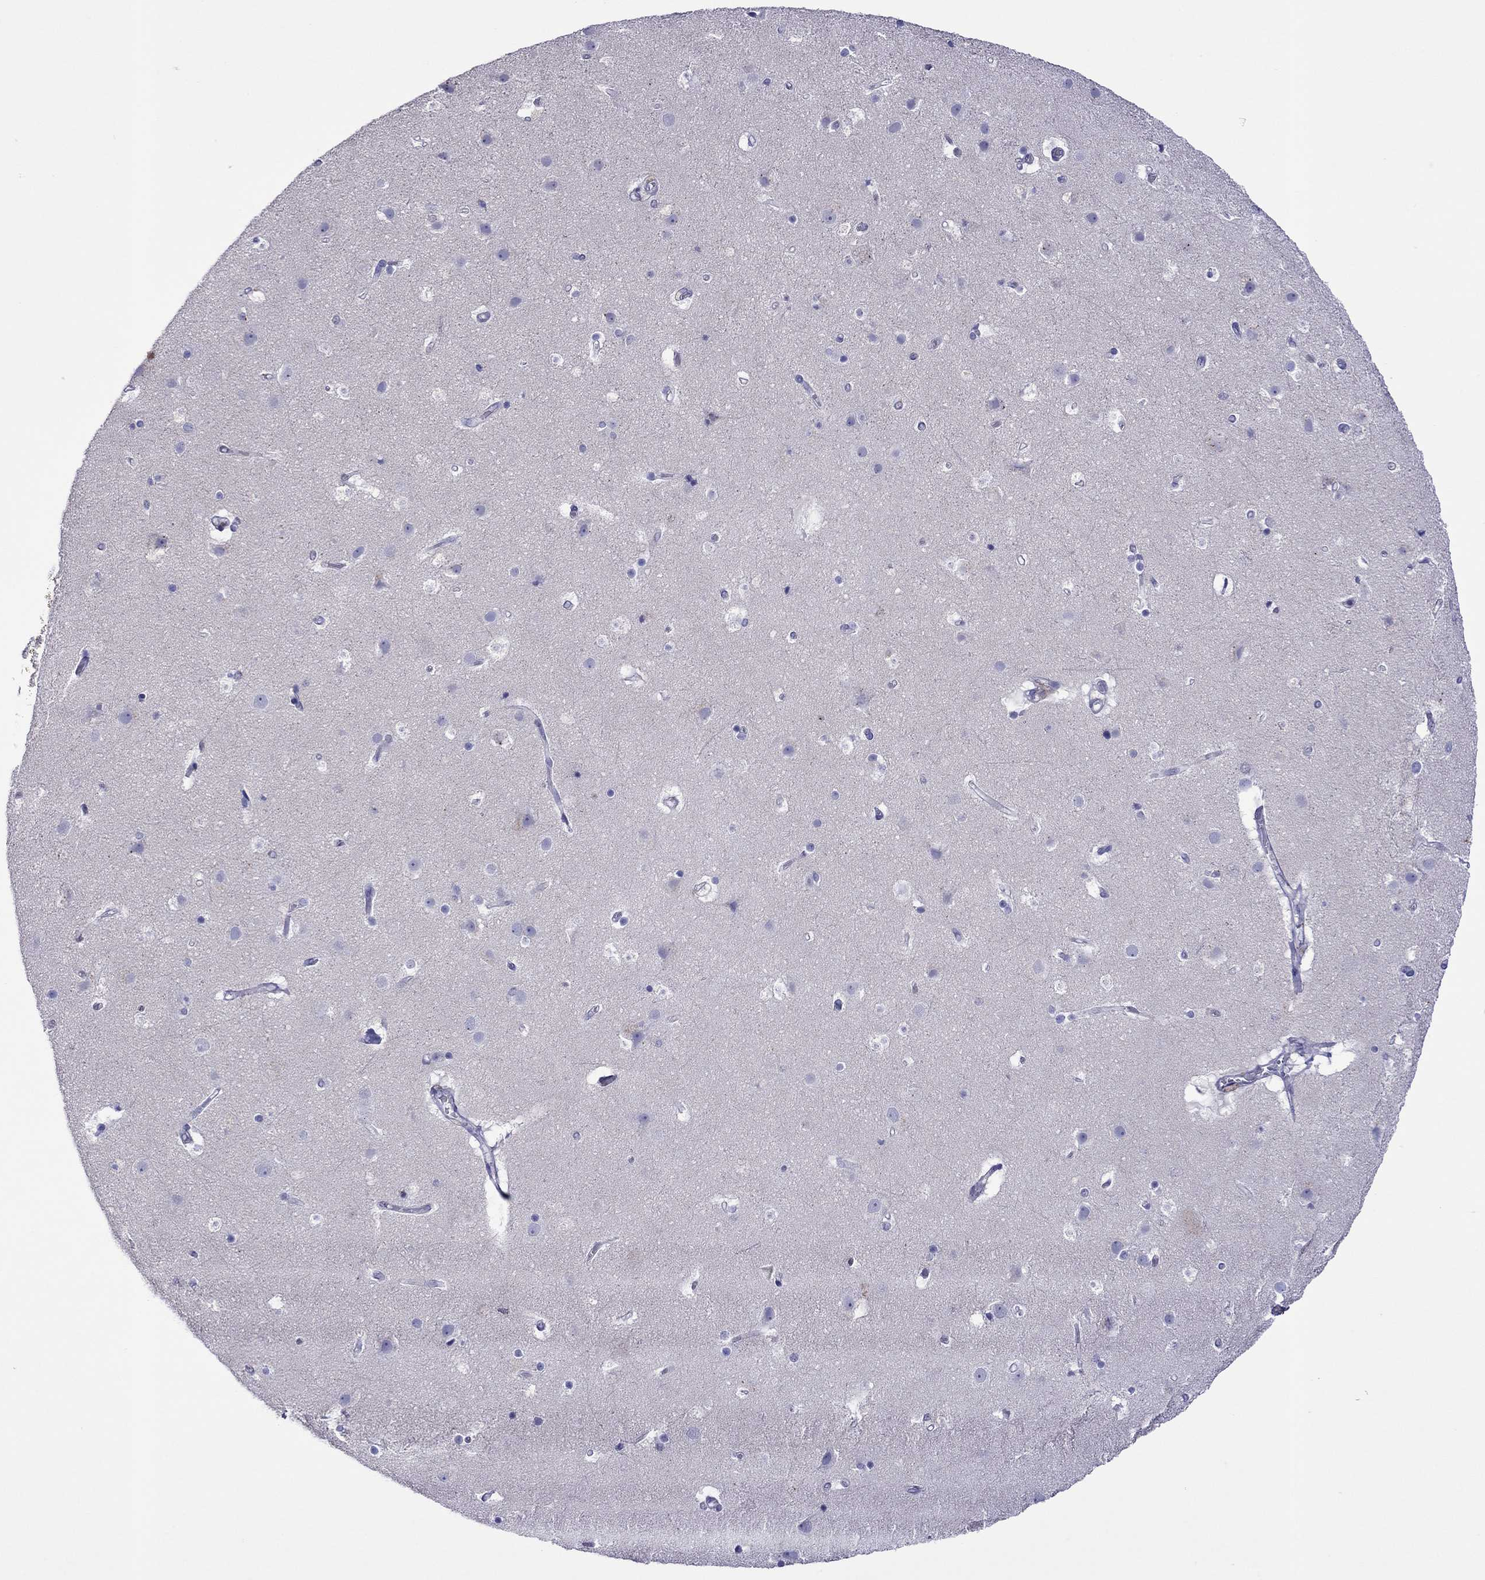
{"staining": {"intensity": "negative", "quantity": "none", "location": "none"}, "tissue": "cerebral cortex", "cell_type": "Endothelial cells", "image_type": "normal", "snomed": [{"axis": "morphology", "description": "Normal tissue, NOS"}, {"axis": "topography", "description": "Cerebral cortex"}], "caption": "Immunohistochemical staining of benign cerebral cortex exhibits no significant positivity in endothelial cells. (Immunohistochemistry (ihc), brightfield microscopy, high magnification).", "gene": "MPZ", "patient": {"sex": "female", "age": 52}}